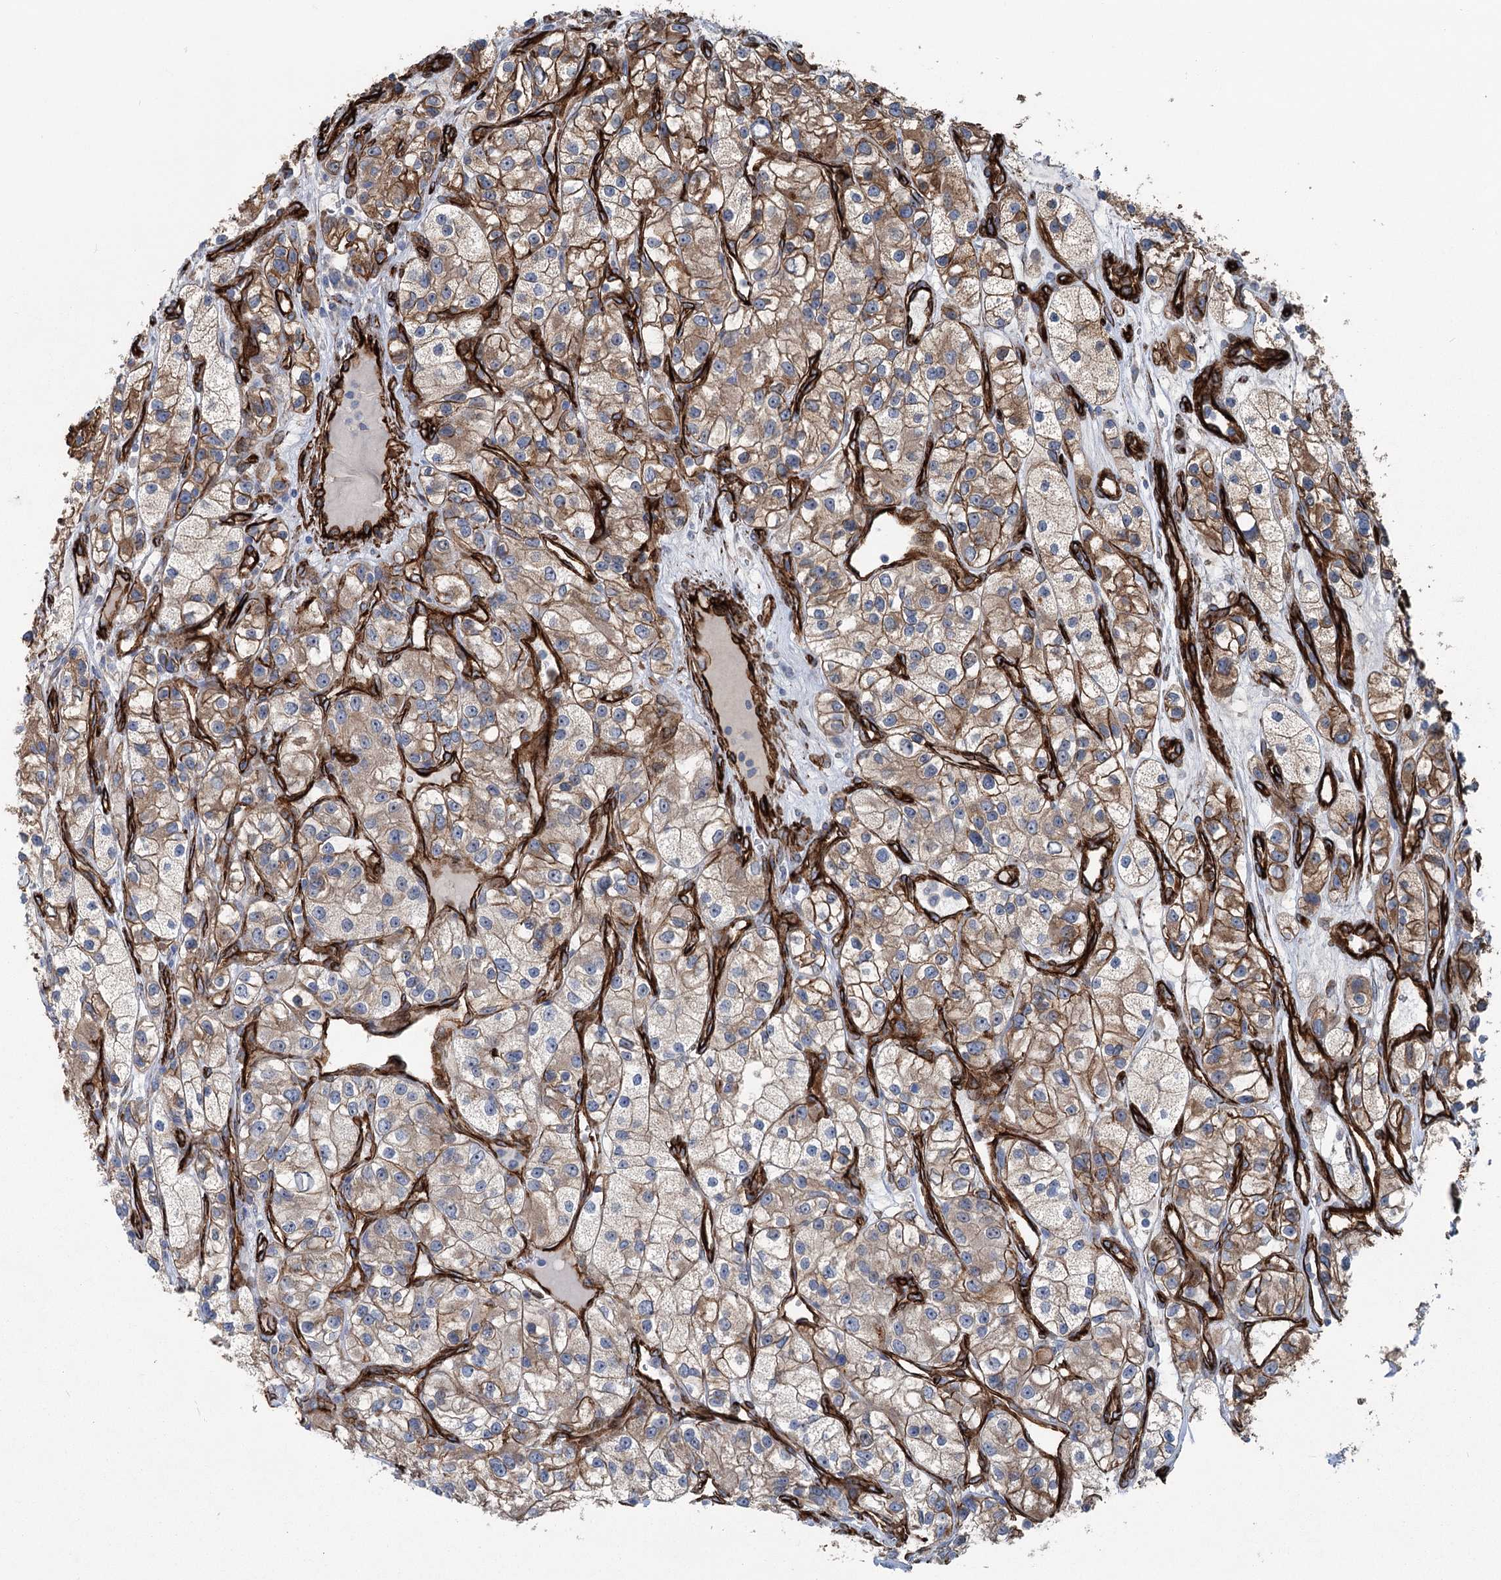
{"staining": {"intensity": "moderate", "quantity": ">75%", "location": "cytoplasmic/membranous"}, "tissue": "renal cancer", "cell_type": "Tumor cells", "image_type": "cancer", "snomed": [{"axis": "morphology", "description": "Adenocarcinoma, NOS"}, {"axis": "topography", "description": "Kidney"}], "caption": "Renal cancer (adenocarcinoma) stained for a protein (brown) exhibits moderate cytoplasmic/membranous positive positivity in approximately >75% of tumor cells.", "gene": "IQSEC1", "patient": {"sex": "female", "age": 57}}